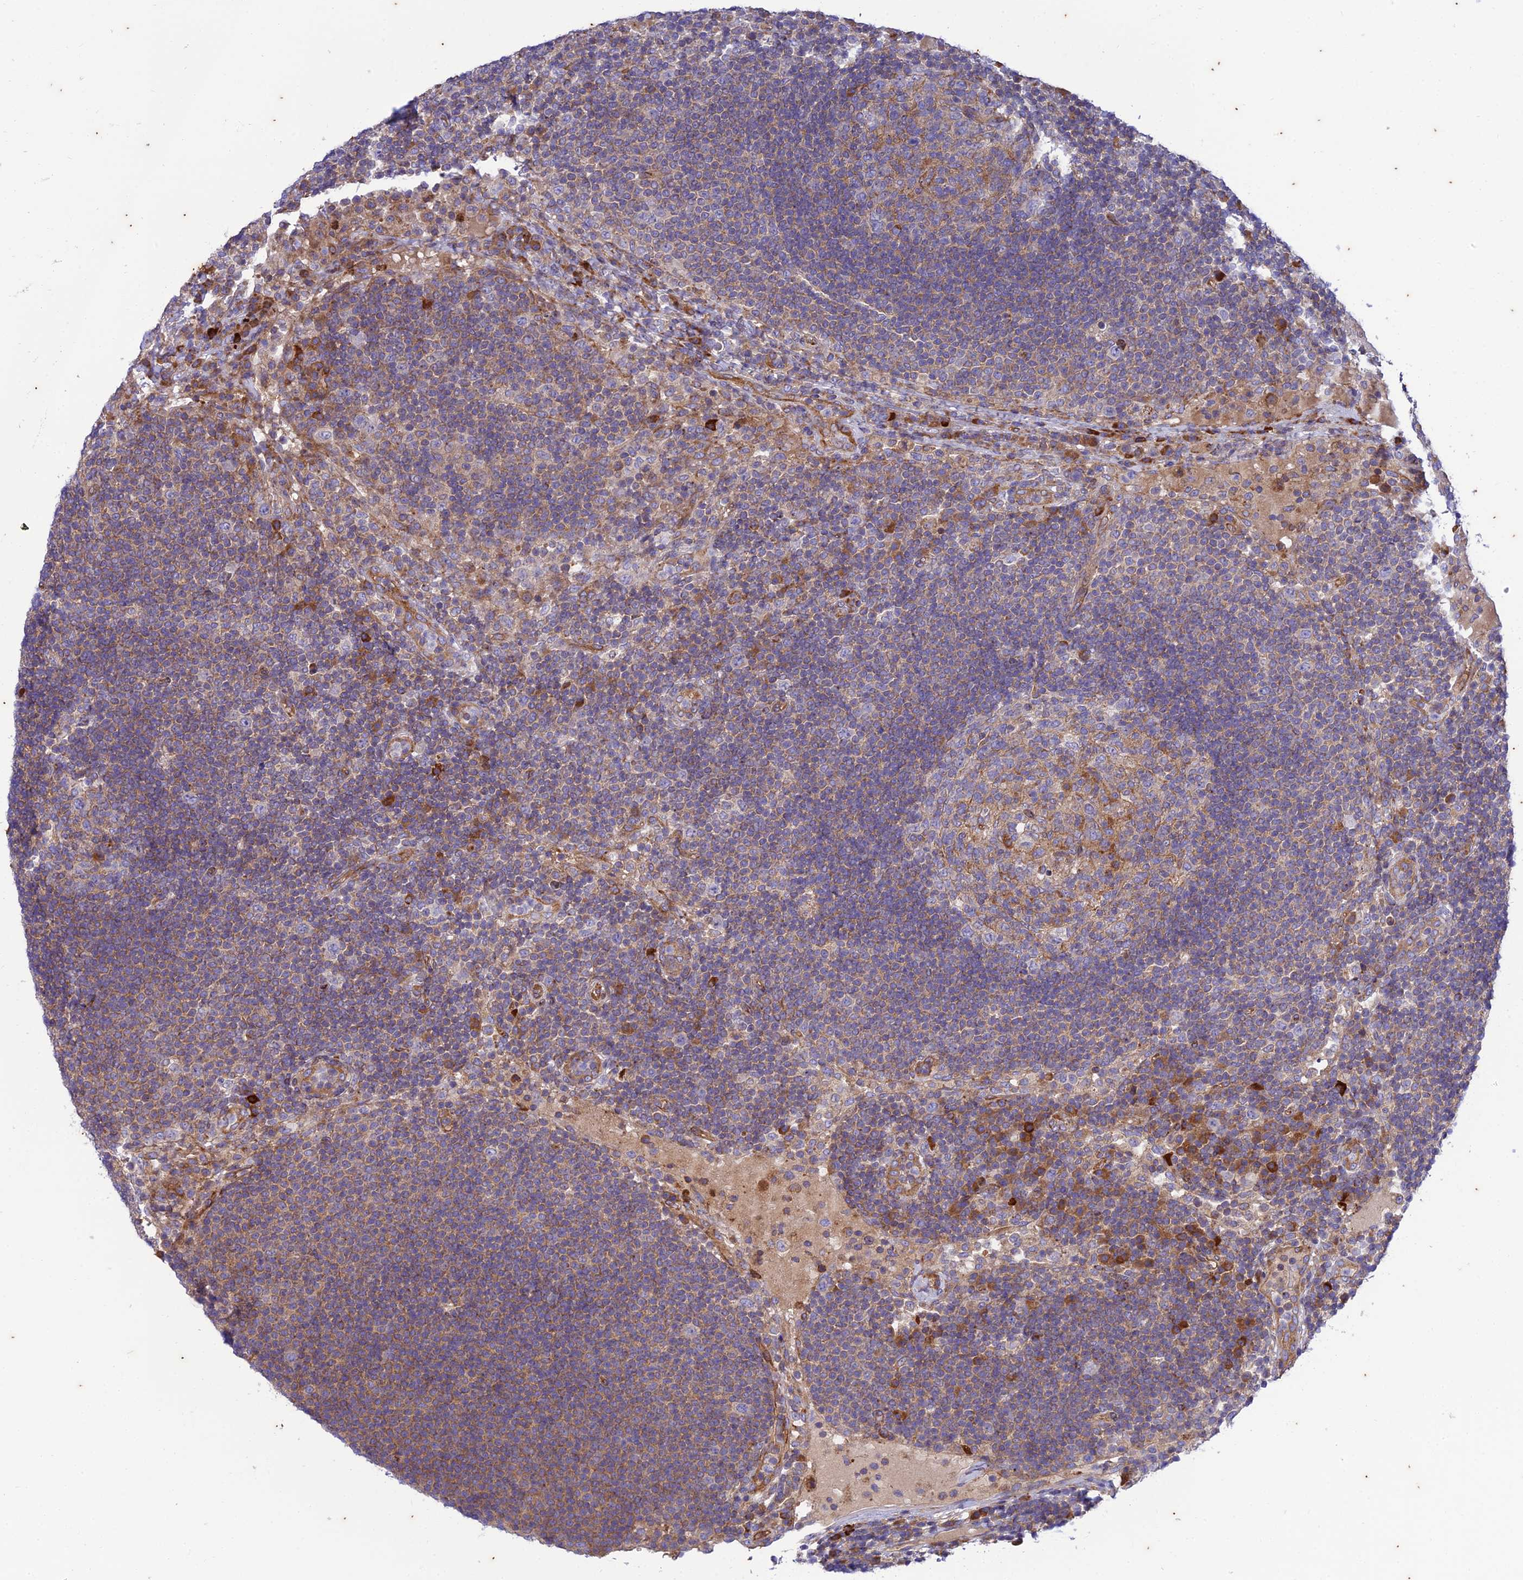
{"staining": {"intensity": "moderate", "quantity": "25%-75%", "location": "cytoplasmic/membranous"}, "tissue": "lymph node", "cell_type": "Germinal center cells", "image_type": "normal", "snomed": [{"axis": "morphology", "description": "Normal tissue, NOS"}, {"axis": "topography", "description": "Lymph node"}], "caption": "Protein expression analysis of unremarkable human lymph node reveals moderate cytoplasmic/membranous staining in about 25%-75% of germinal center cells. (Stains: DAB in brown, nuclei in blue, Microscopy: brightfield microscopy at high magnification).", "gene": "PIMREG", "patient": {"sex": "female", "age": 53}}